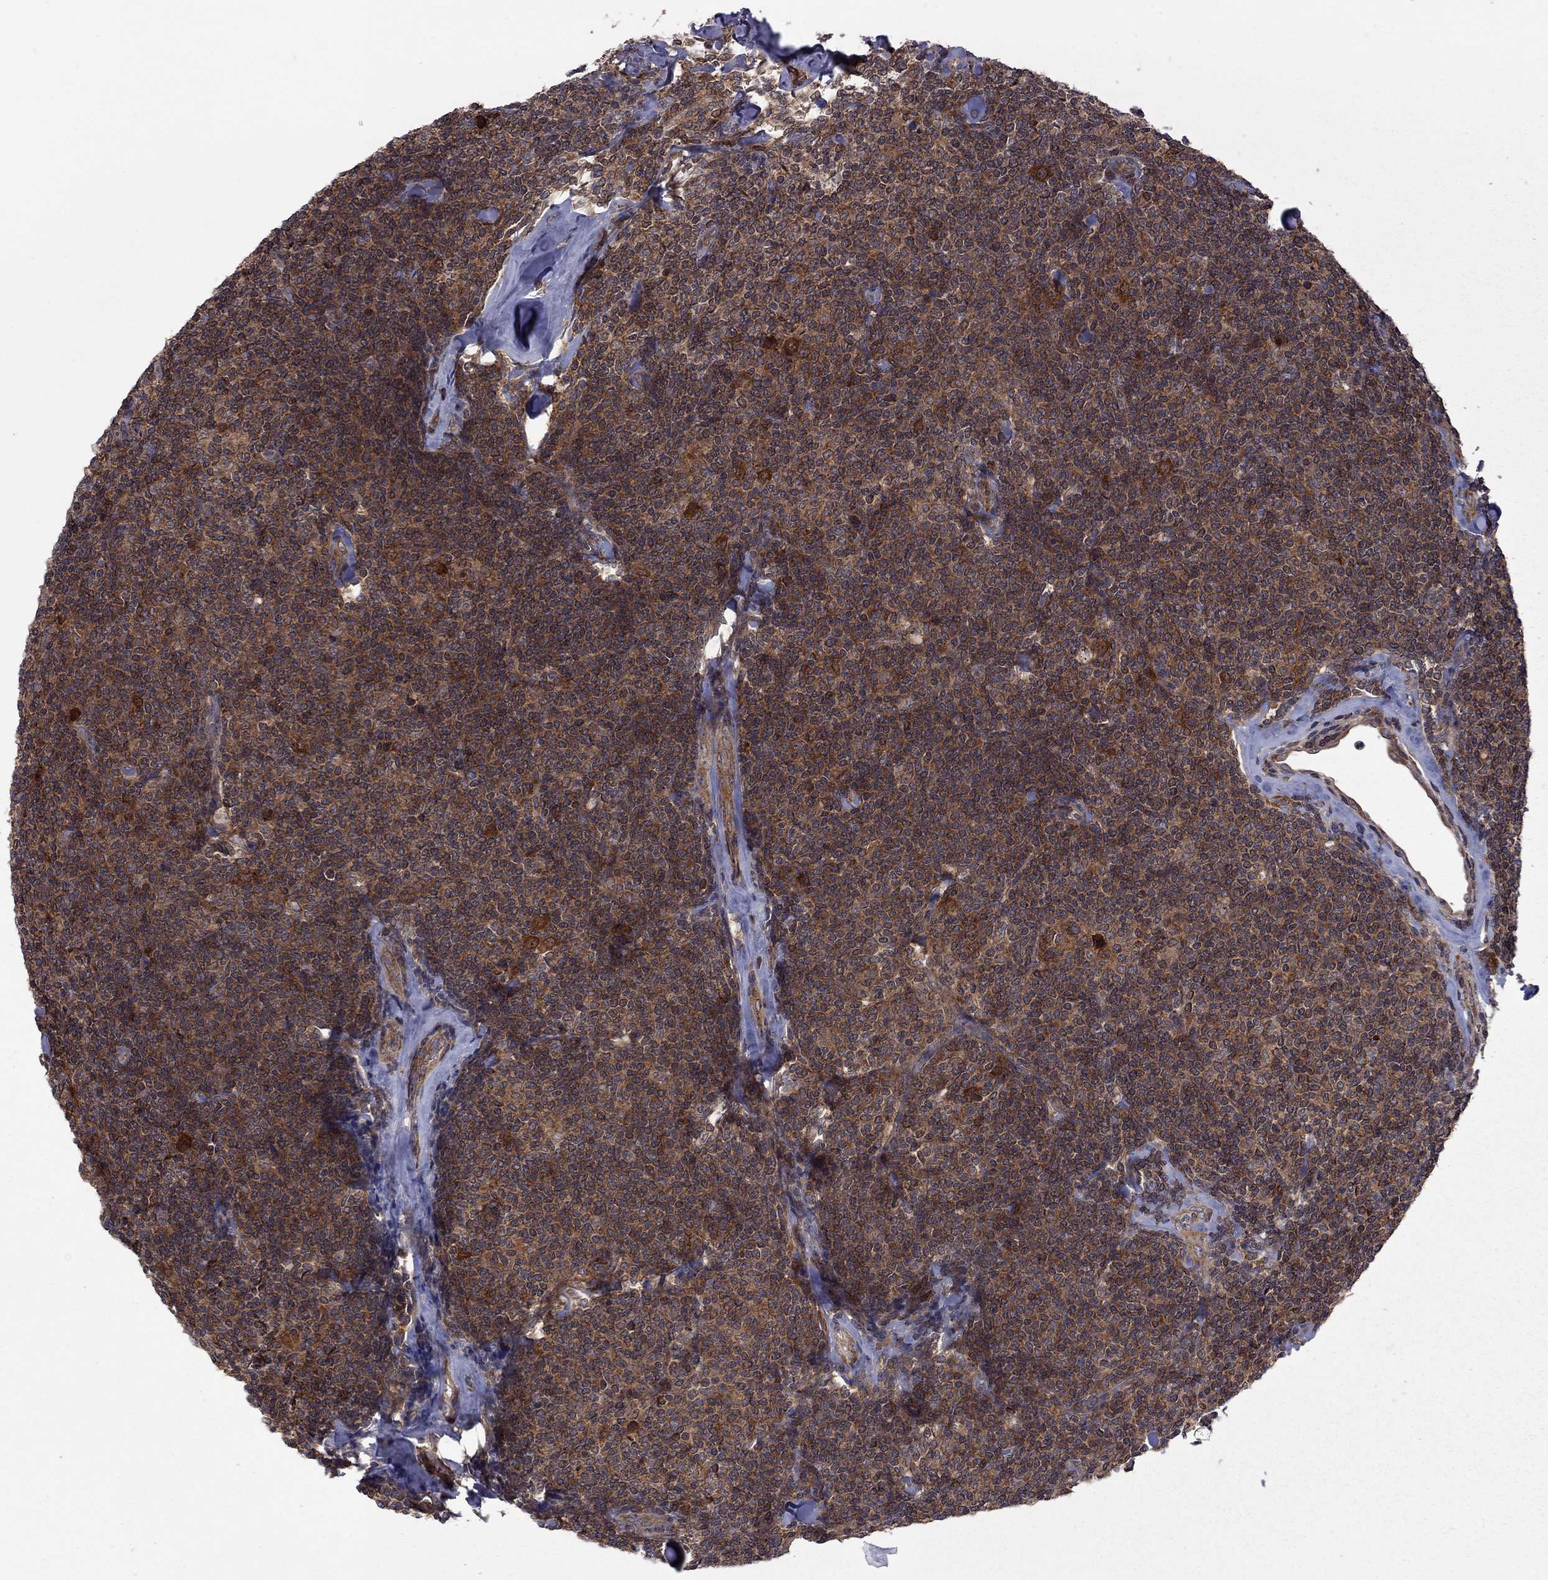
{"staining": {"intensity": "strong", "quantity": ">75%", "location": "cytoplasmic/membranous"}, "tissue": "lymphoma", "cell_type": "Tumor cells", "image_type": "cancer", "snomed": [{"axis": "morphology", "description": "Malignant lymphoma, non-Hodgkin's type, Low grade"}, {"axis": "topography", "description": "Lymph node"}], "caption": "IHC staining of malignant lymphoma, non-Hodgkin's type (low-grade), which demonstrates high levels of strong cytoplasmic/membranous staining in about >75% of tumor cells indicating strong cytoplasmic/membranous protein positivity. The staining was performed using DAB (brown) for protein detection and nuclei were counterstained in hematoxylin (blue).", "gene": "NAA50", "patient": {"sex": "female", "age": 56}}